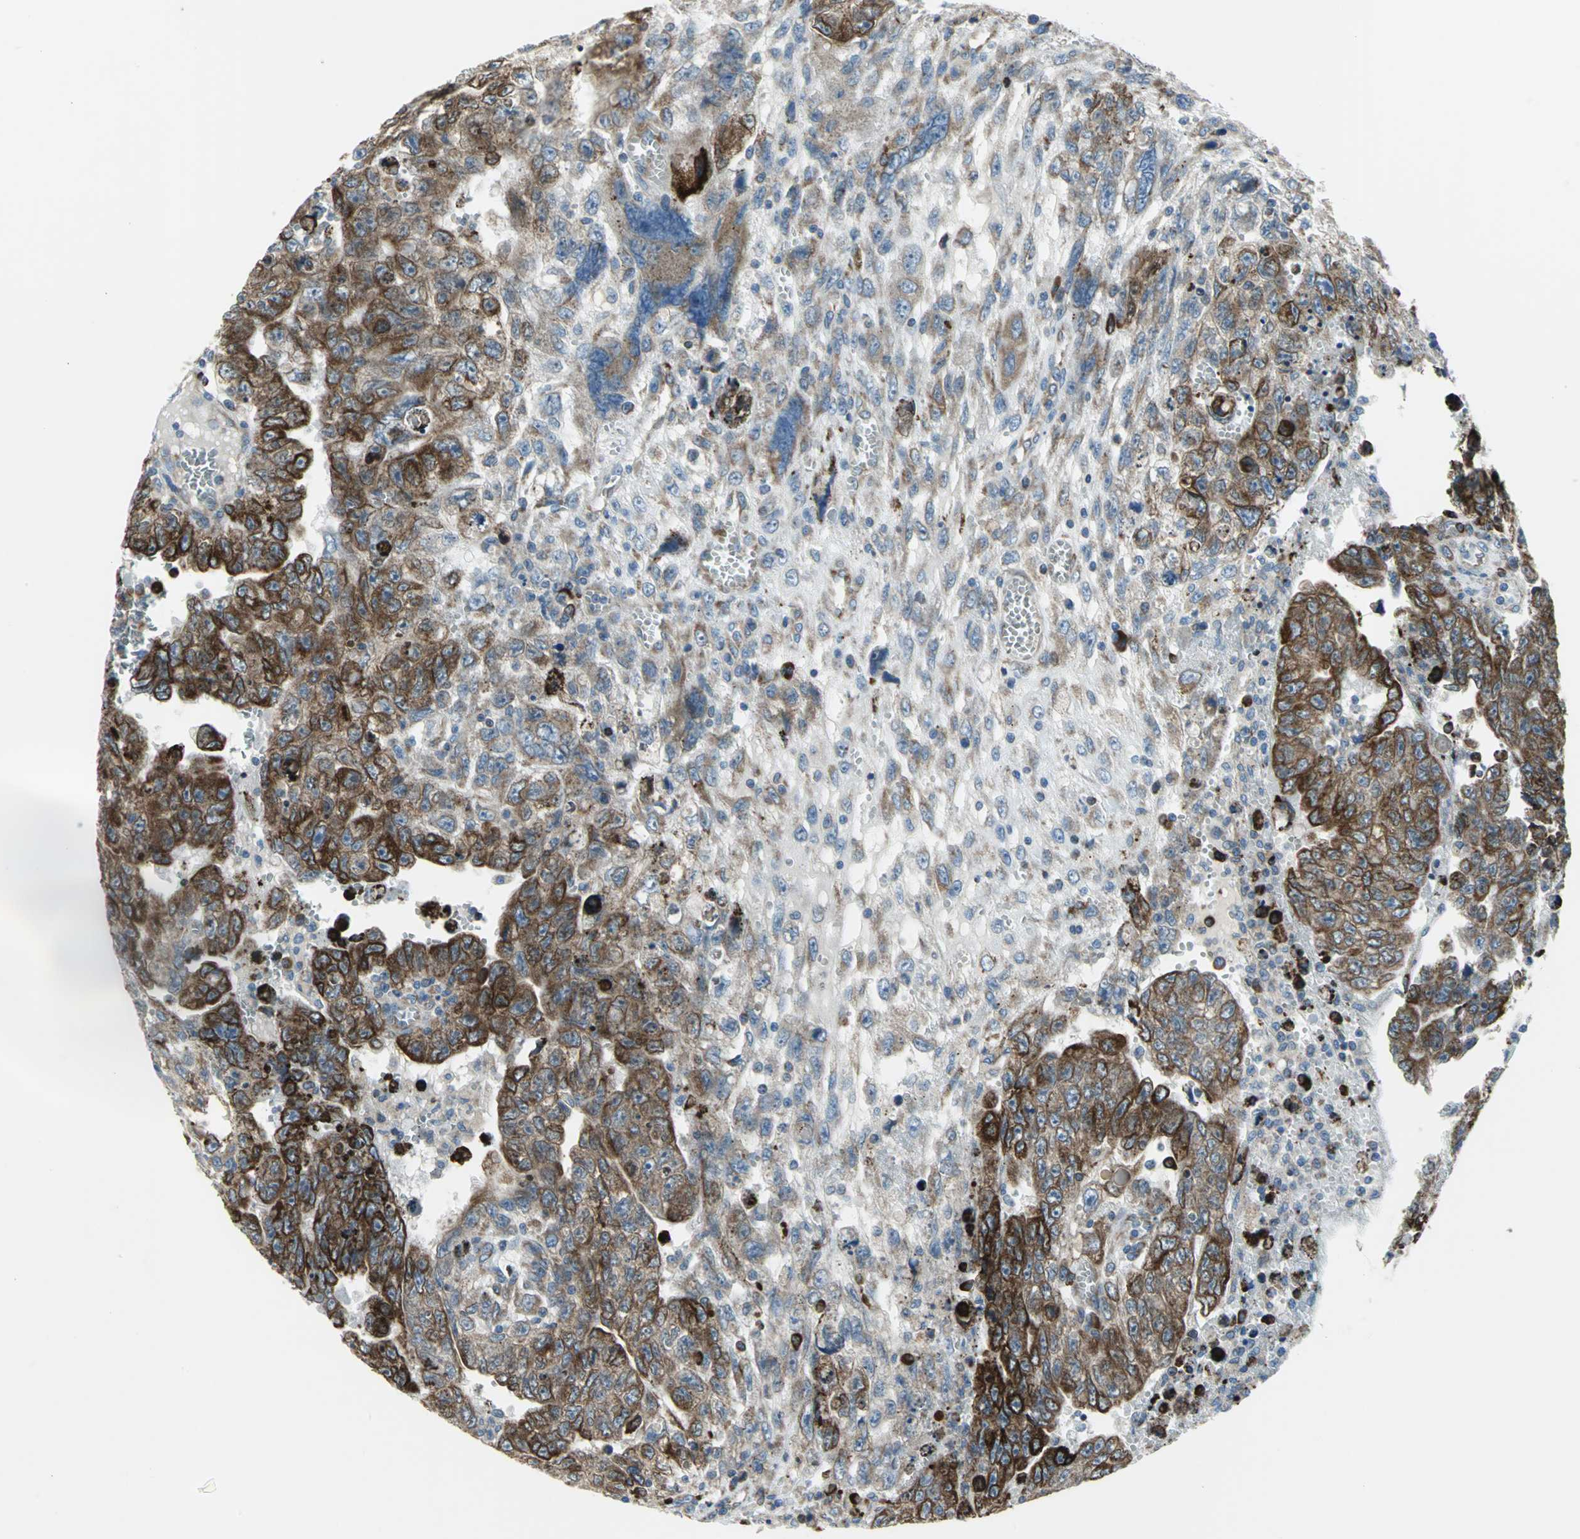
{"staining": {"intensity": "strong", "quantity": ">75%", "location": "cytoplasmic/membranous"}, "tissue": "testis cancer", "cell_type": "Tumor cells", "image_type": "cancer", "snomed": [{"axis": "morphology", "description": "Carcinoma, Embryonal, NOS"}, {"axis": "topography", "description": "Testis"}], "caption": "Protein staining by immunohistochemistry exhibits strong cytoplasmic/membranous staining in approximately >75% of tumor cells in embryonal carcinoma (testis).", "gene": "TULP4", "patient": {"sex": "male", "age": 28}}